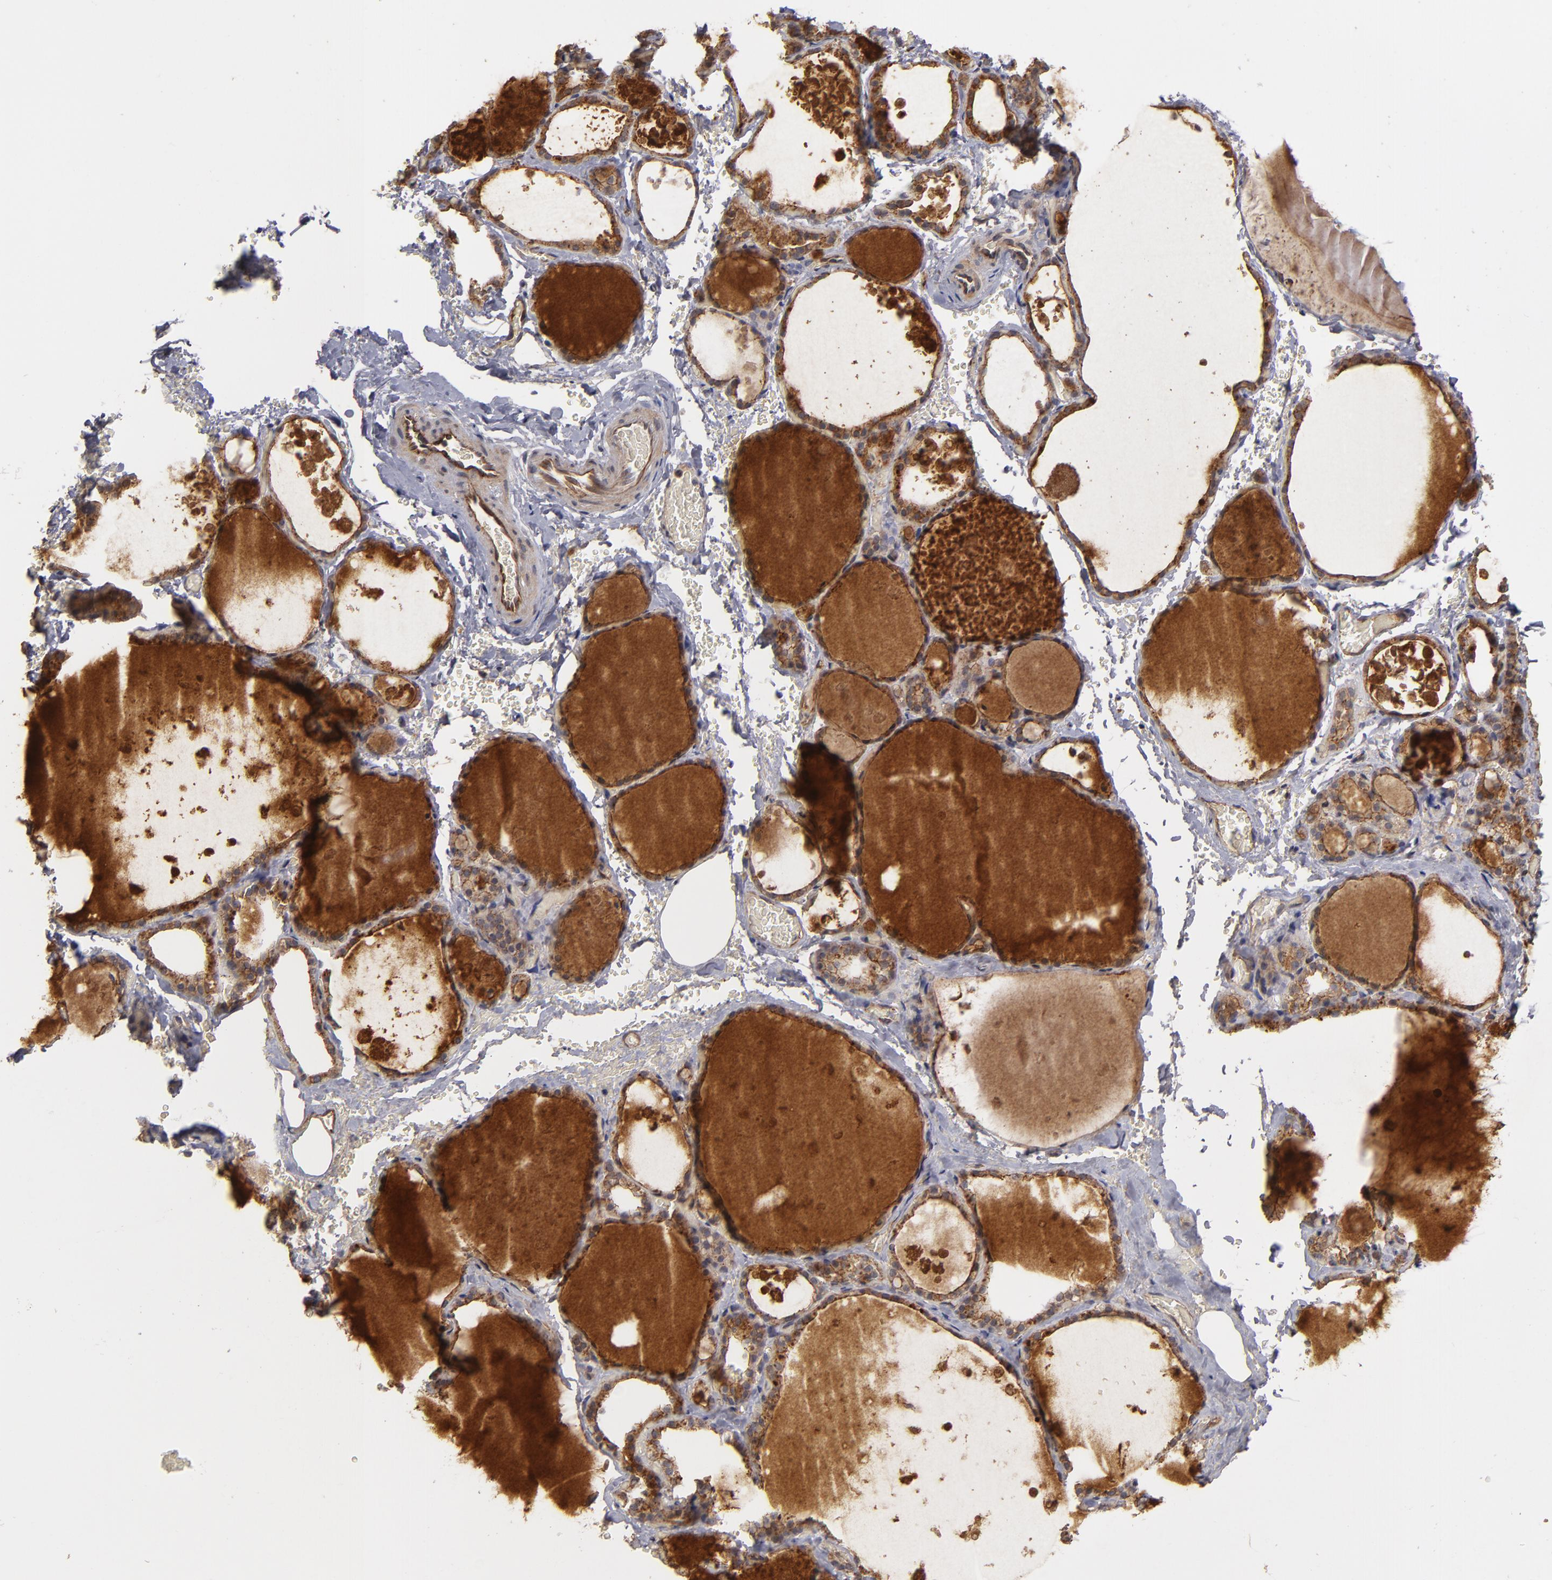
{"staining": {"intensity": "moderate", "quantity": ">75%", "location": "cytoplasmic/membranous"}, "tissue": "thyroid gland", "cell_type": "Glandular cells", "image_type": "normal", "snomed": [{"axis": "morphology", "description": "Normal tissue, NOS"}, {"axis": "topography", "description": "Thyroid gland"}], "caption": "IHC micrograph of unremarkable human thyroid gland stained for a protein (brown), which reveals medium levels of moderate cytoplasmic/membranous expression in approximately >75% of glandular cells.", "gene": "TJP1", "patient": {"sex": "male", "age": 61}}